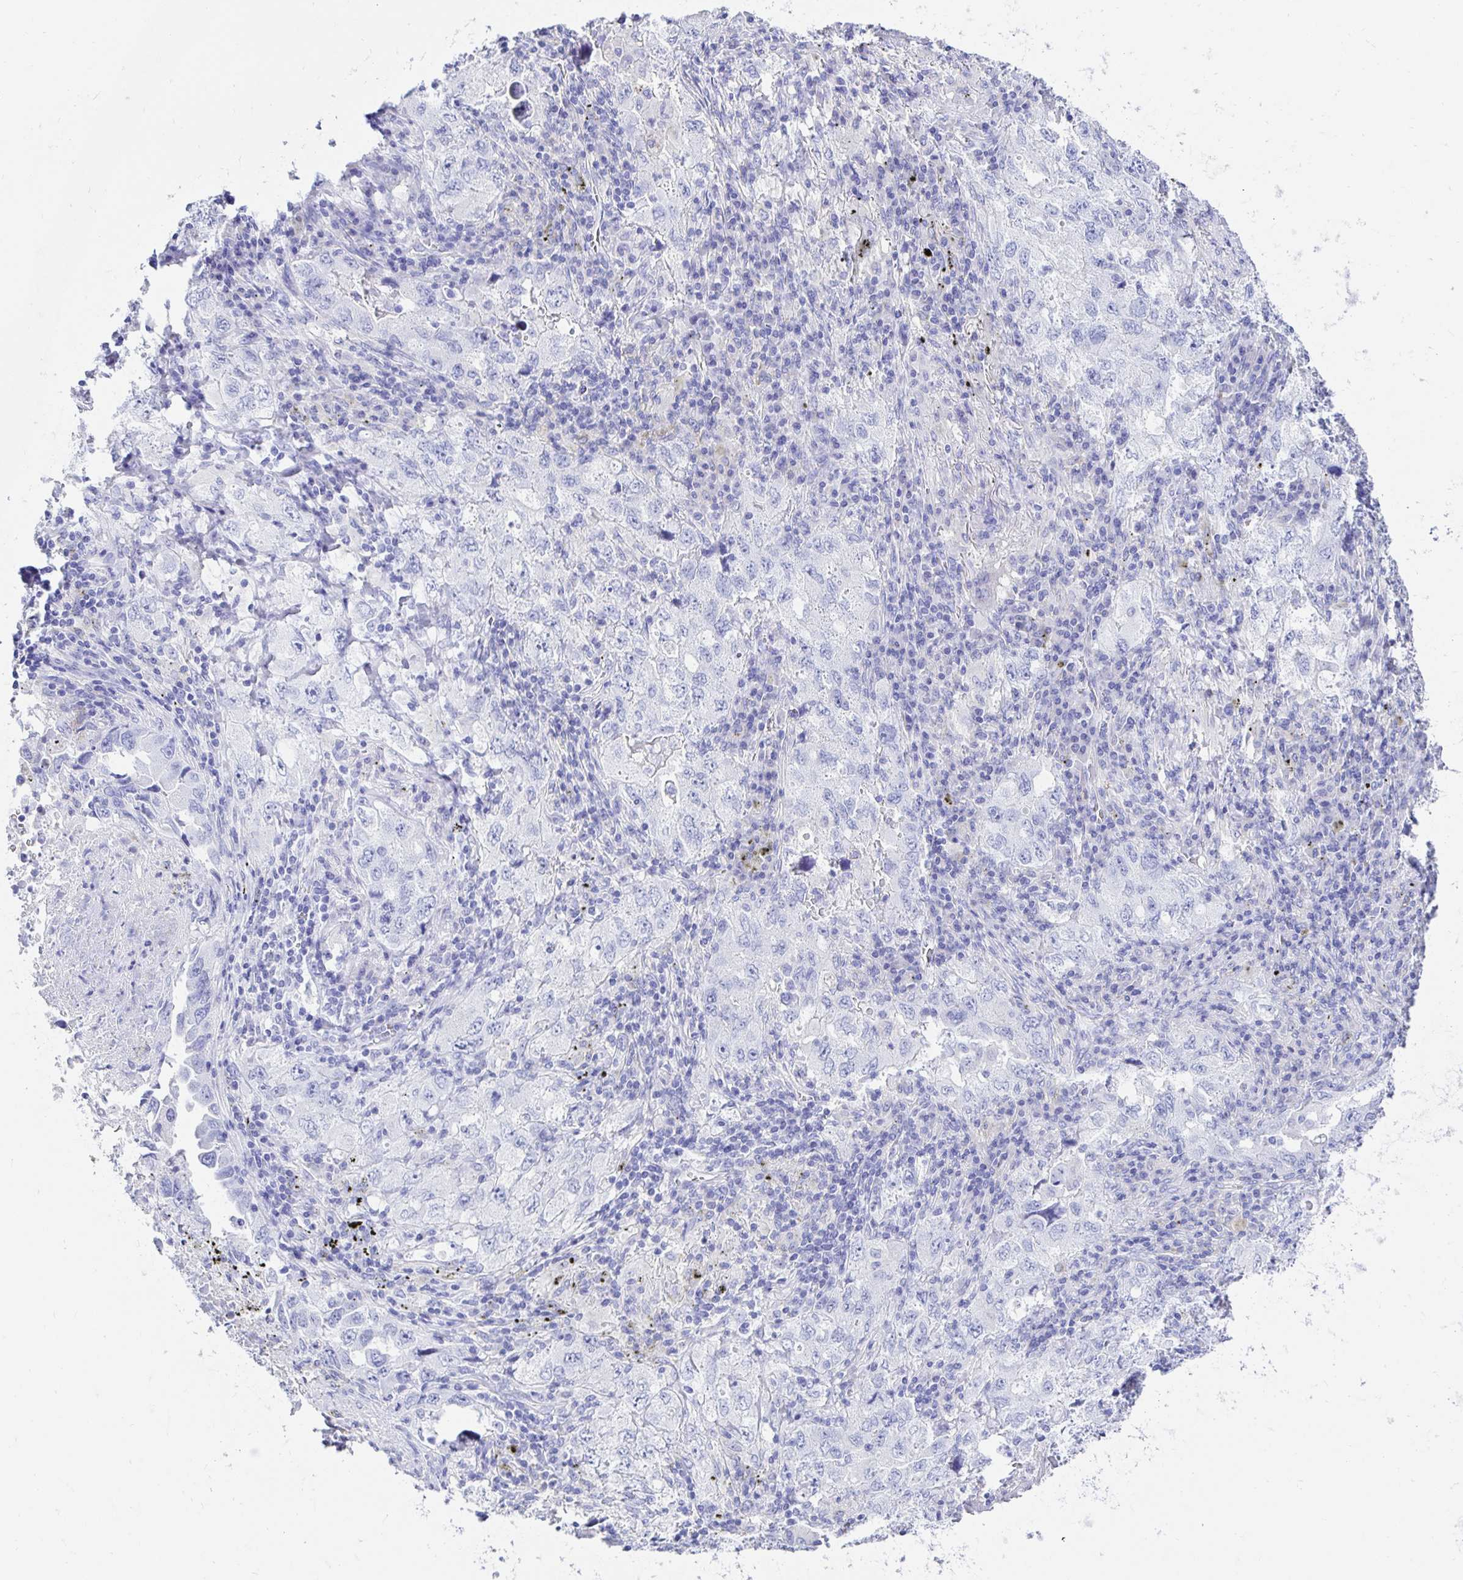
{"staining": {"intensity": "negative", "quantity": "none", "location": "none"}, "tissue": "lung cancer", "cell_type": "Tumor cells", "image_type": "cancer", "snomed": [{"axis": "morphology", "description": "Adenocarcinoma, NOS"}, {"axis": "topography", "description": "Lung"}], "caption": "This is an immunohistochemistry (IHC) image of adenocarcinoma (lung). There is no staining in tumor cells.", "gene": "CA9", "patient": {"sex": "female", "age": 57}}